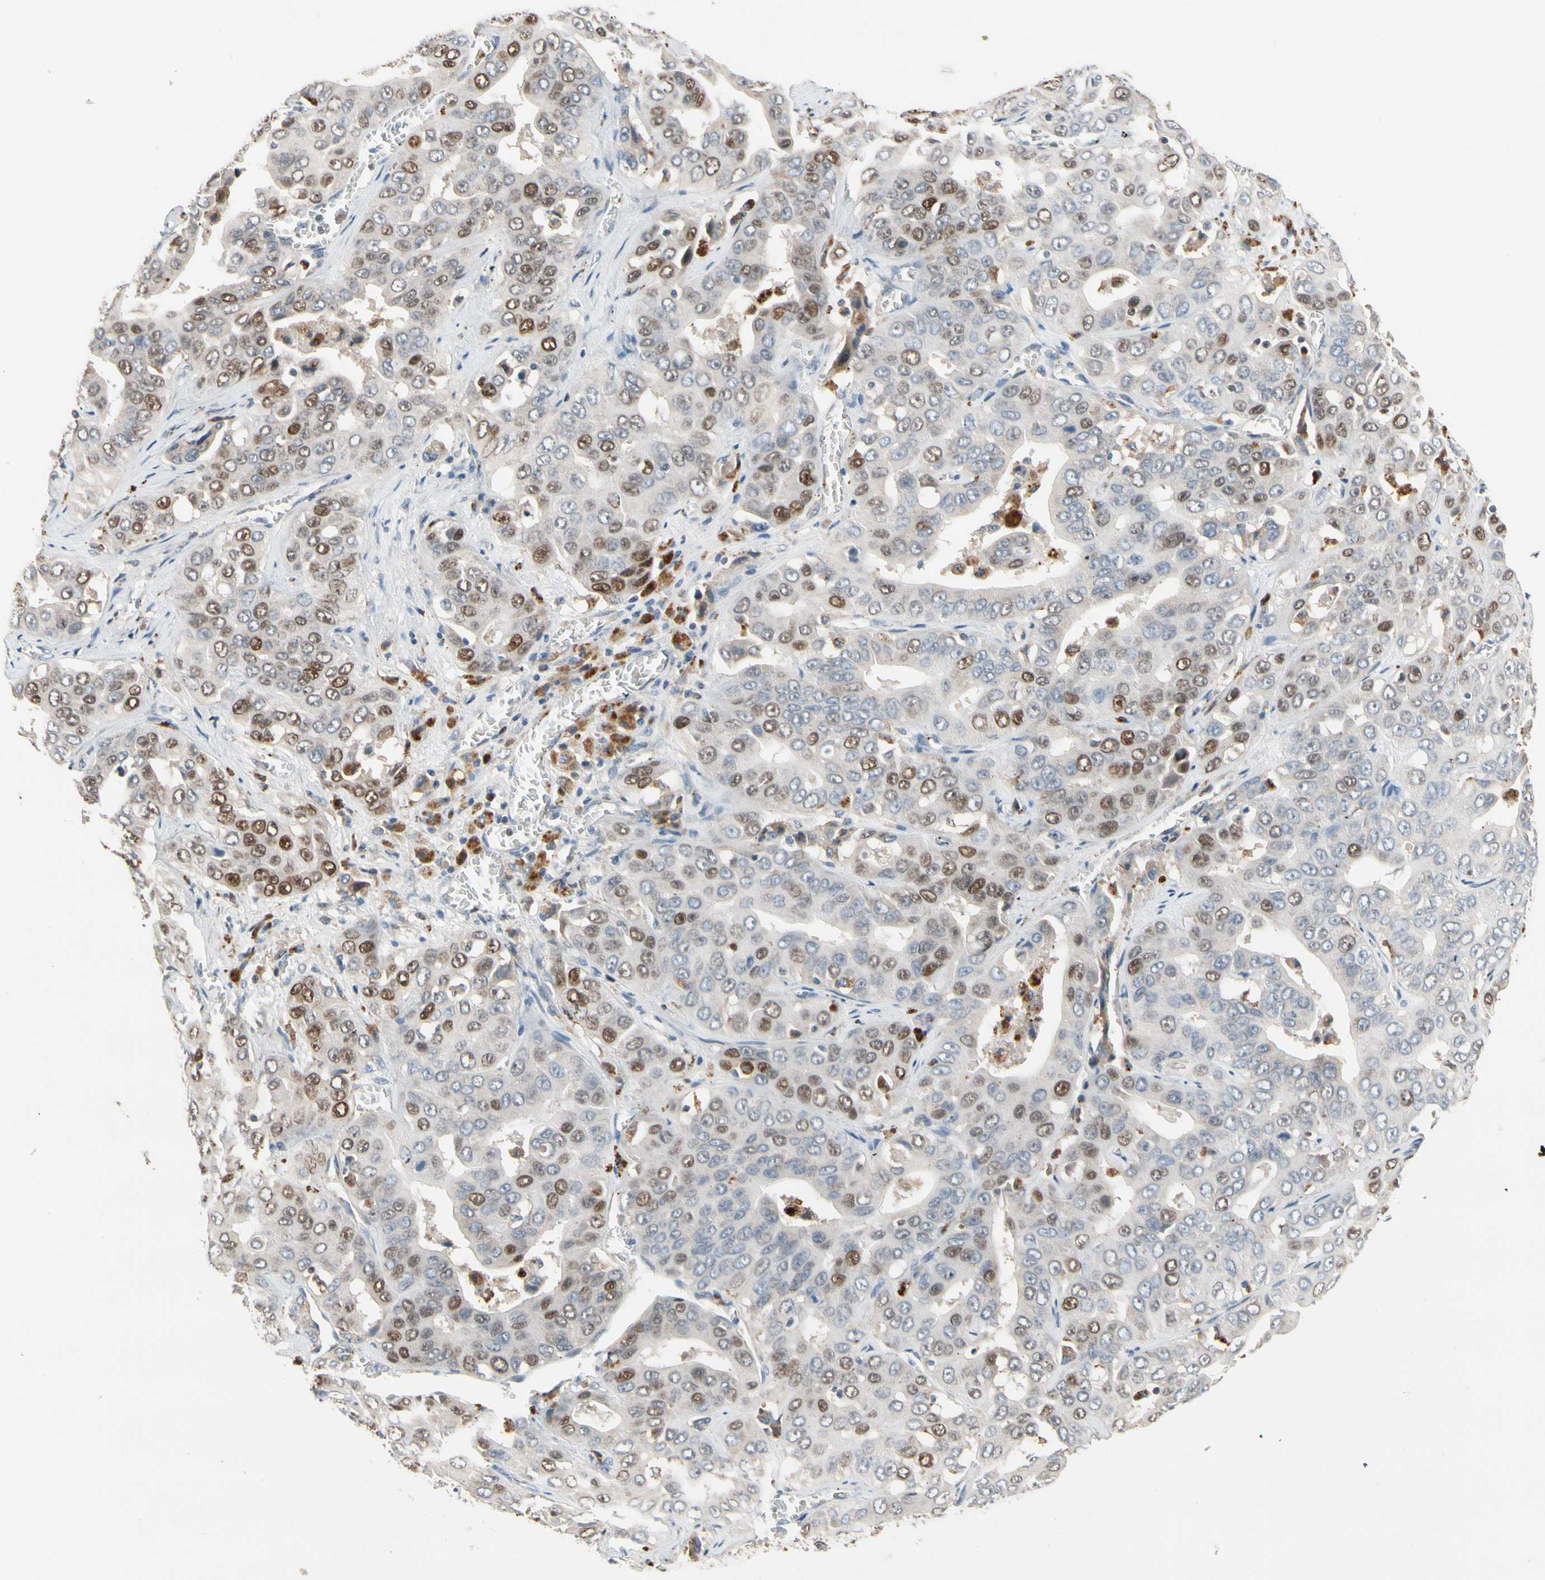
{"staining": {"intensity": "moderate", "quantity": "25%-75%", "location": "nuclear"}, "tissue": "liver cancer", "cell_type": "Tumor cells", "image_type": "cancer", "snomed": [{"axis": "morphology", "description": "Cholangiocarcinoma"}, {"axis": "topography", "description": "Liver"}], "caption": "The immunohistochemical stain labels moderate nuclear positivity in tumor cells of liver cholangiocarcinoma tissue.", "gene": "ZKSCAN4", "patient": {"sex": "female", "age": 52}}